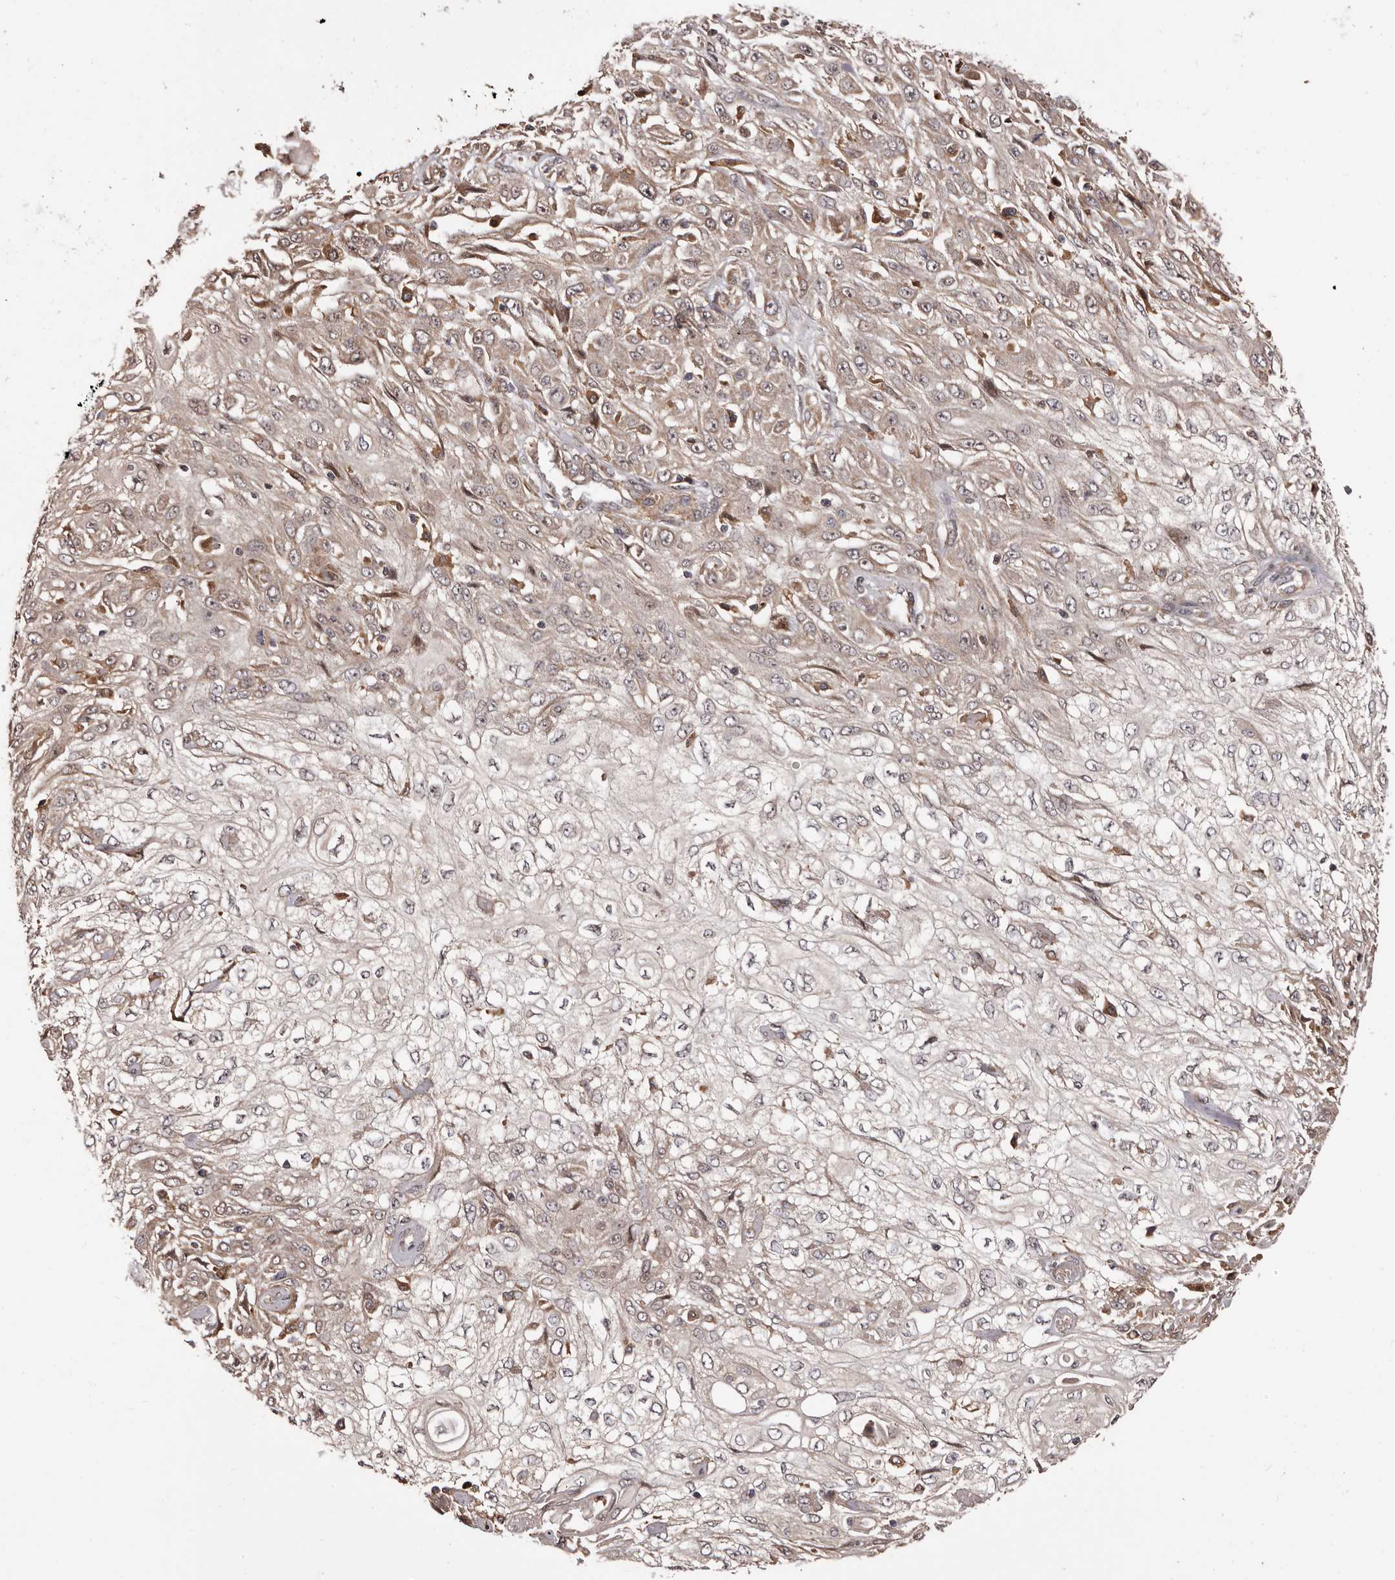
{"staining": {"intensity": "weak", "quantity": "25%-75%", "location": "cytoplasmic/membranous"}, "tissue": "skin cancer", "cell_type": "Tumor cells", "image_type": "cancer", "snomed": [{"axis": "morphology", "description": "Squamous cell carcinoma, NOS"}, {"axis": "morphology", "description": "Squamous cell carcinoma, metastatic, NOS"}, {"axis": "topography", "description": "Skin"}, {"axis": "topography", "description": "Lymph node"}], "caption": "A high-resolution micrograph shows immunohistochemistry (IHC) staining of skin cancer (squamous cell carcinoma), which demonstrates weak cytoplasmic/membranous staining in approximately 25%-75% of tumor cells. The staining was performed using DAB (3,3'-diaminobenzidine), with brown indicating positive protein expression. Nuclei are stained blue with hematoxylin.", "gene": "ZCCHC7", "patient": {"sex": "male", "age": 75}}